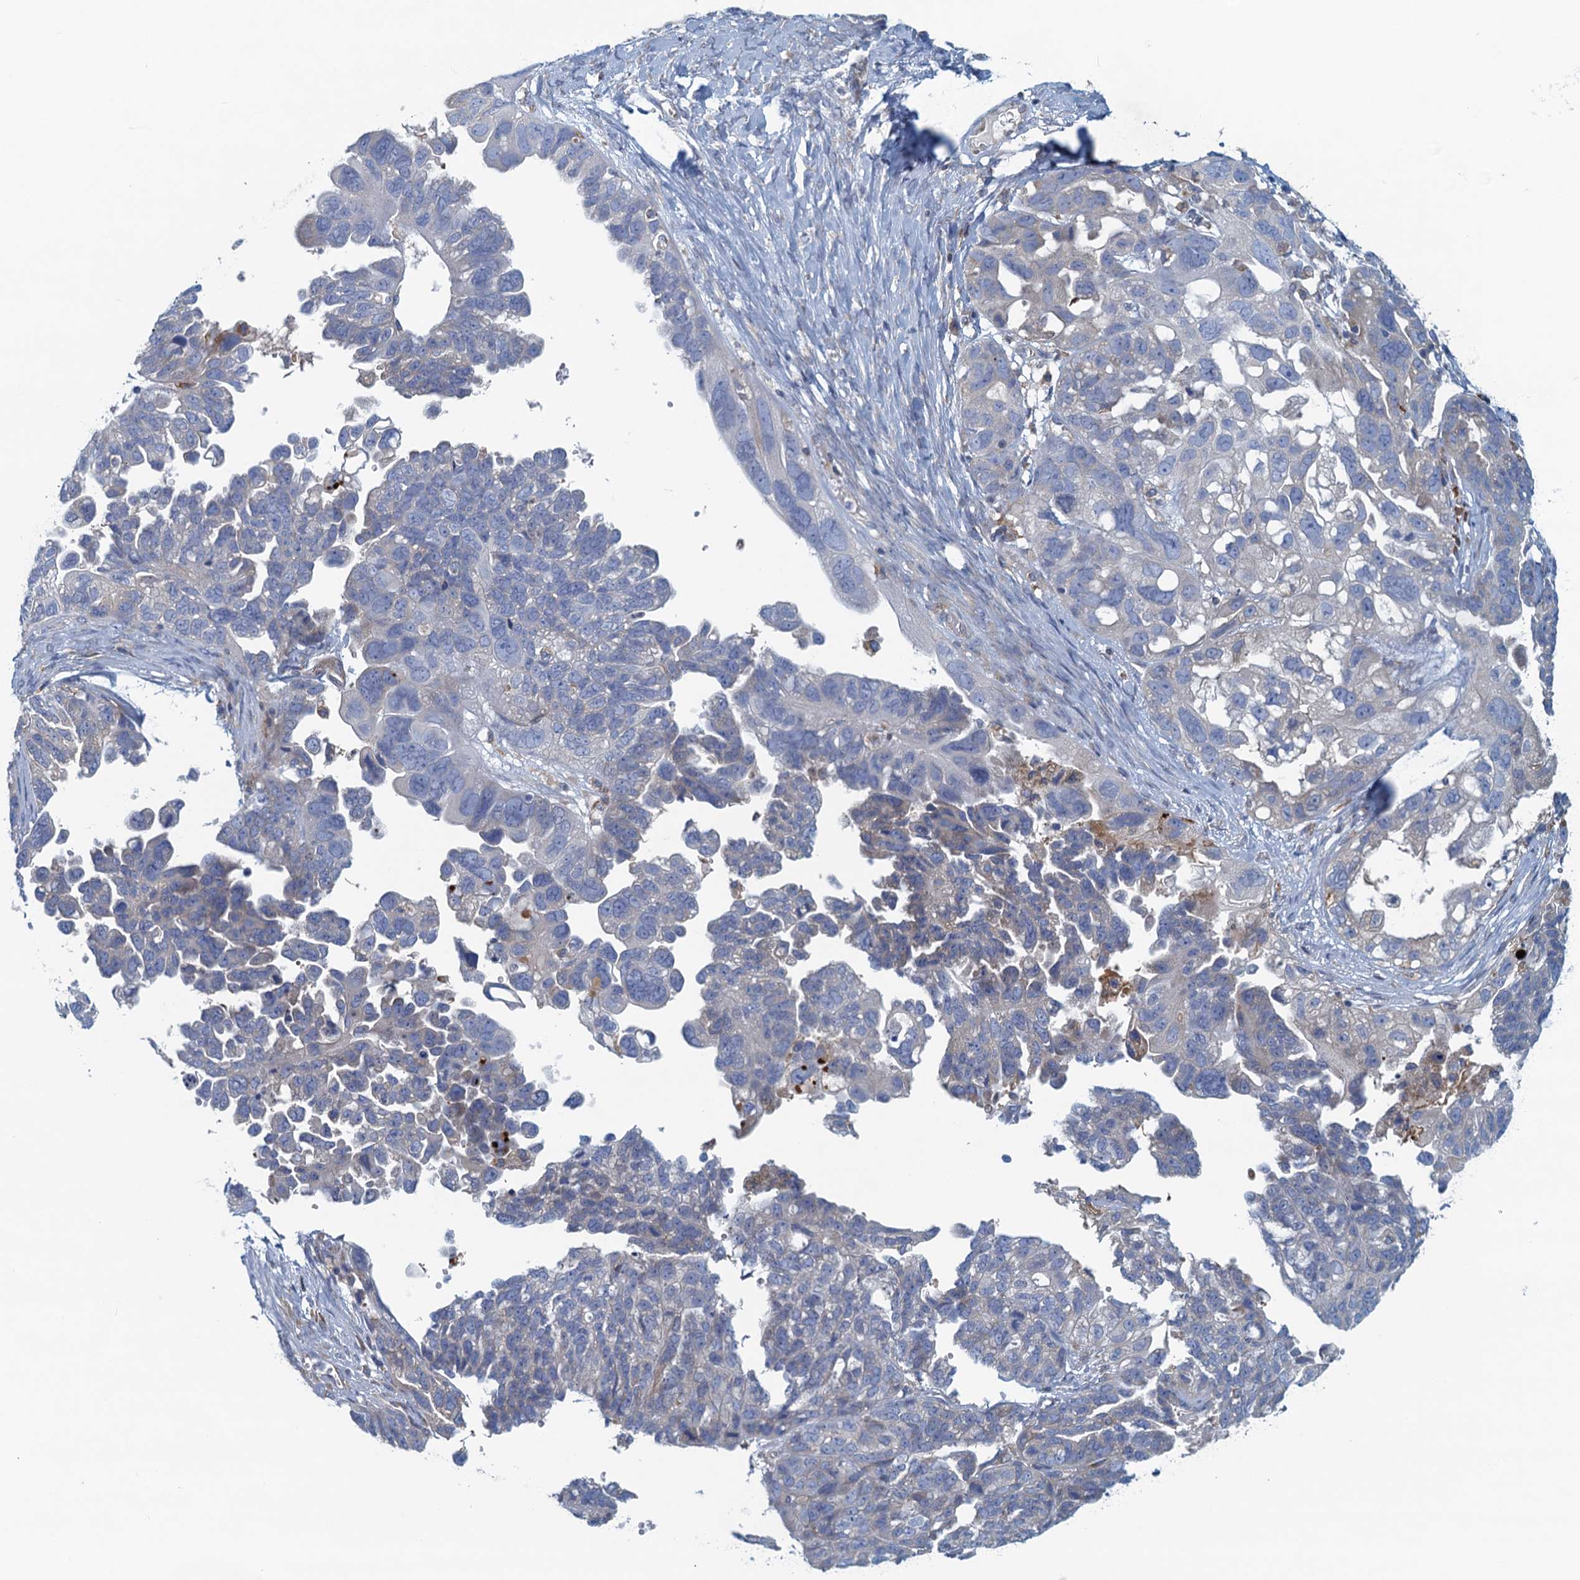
{"staining": {"intensity": "negative", "quantity": "none", "location": "none"}, "tissue": "ovarian cancer", "cell_type": "Tumor cells", "image_type": "cancer", "snomed": [{"axis": "morphology", "description": "Cystadenocarcinoma, serous, NOS"}, {"axis": "topography", "description": "Ovary"}], "caption": "IHC micrograph of neoplastic tissue: serous cystadenocarcinoma (ovarian) stained with DAB (3,3'-diaminobenzidine) exhibits no significant protein staining in tumor cells.", "gene": "MYDGF", "patient": {"sex": "female", "age": 79}}